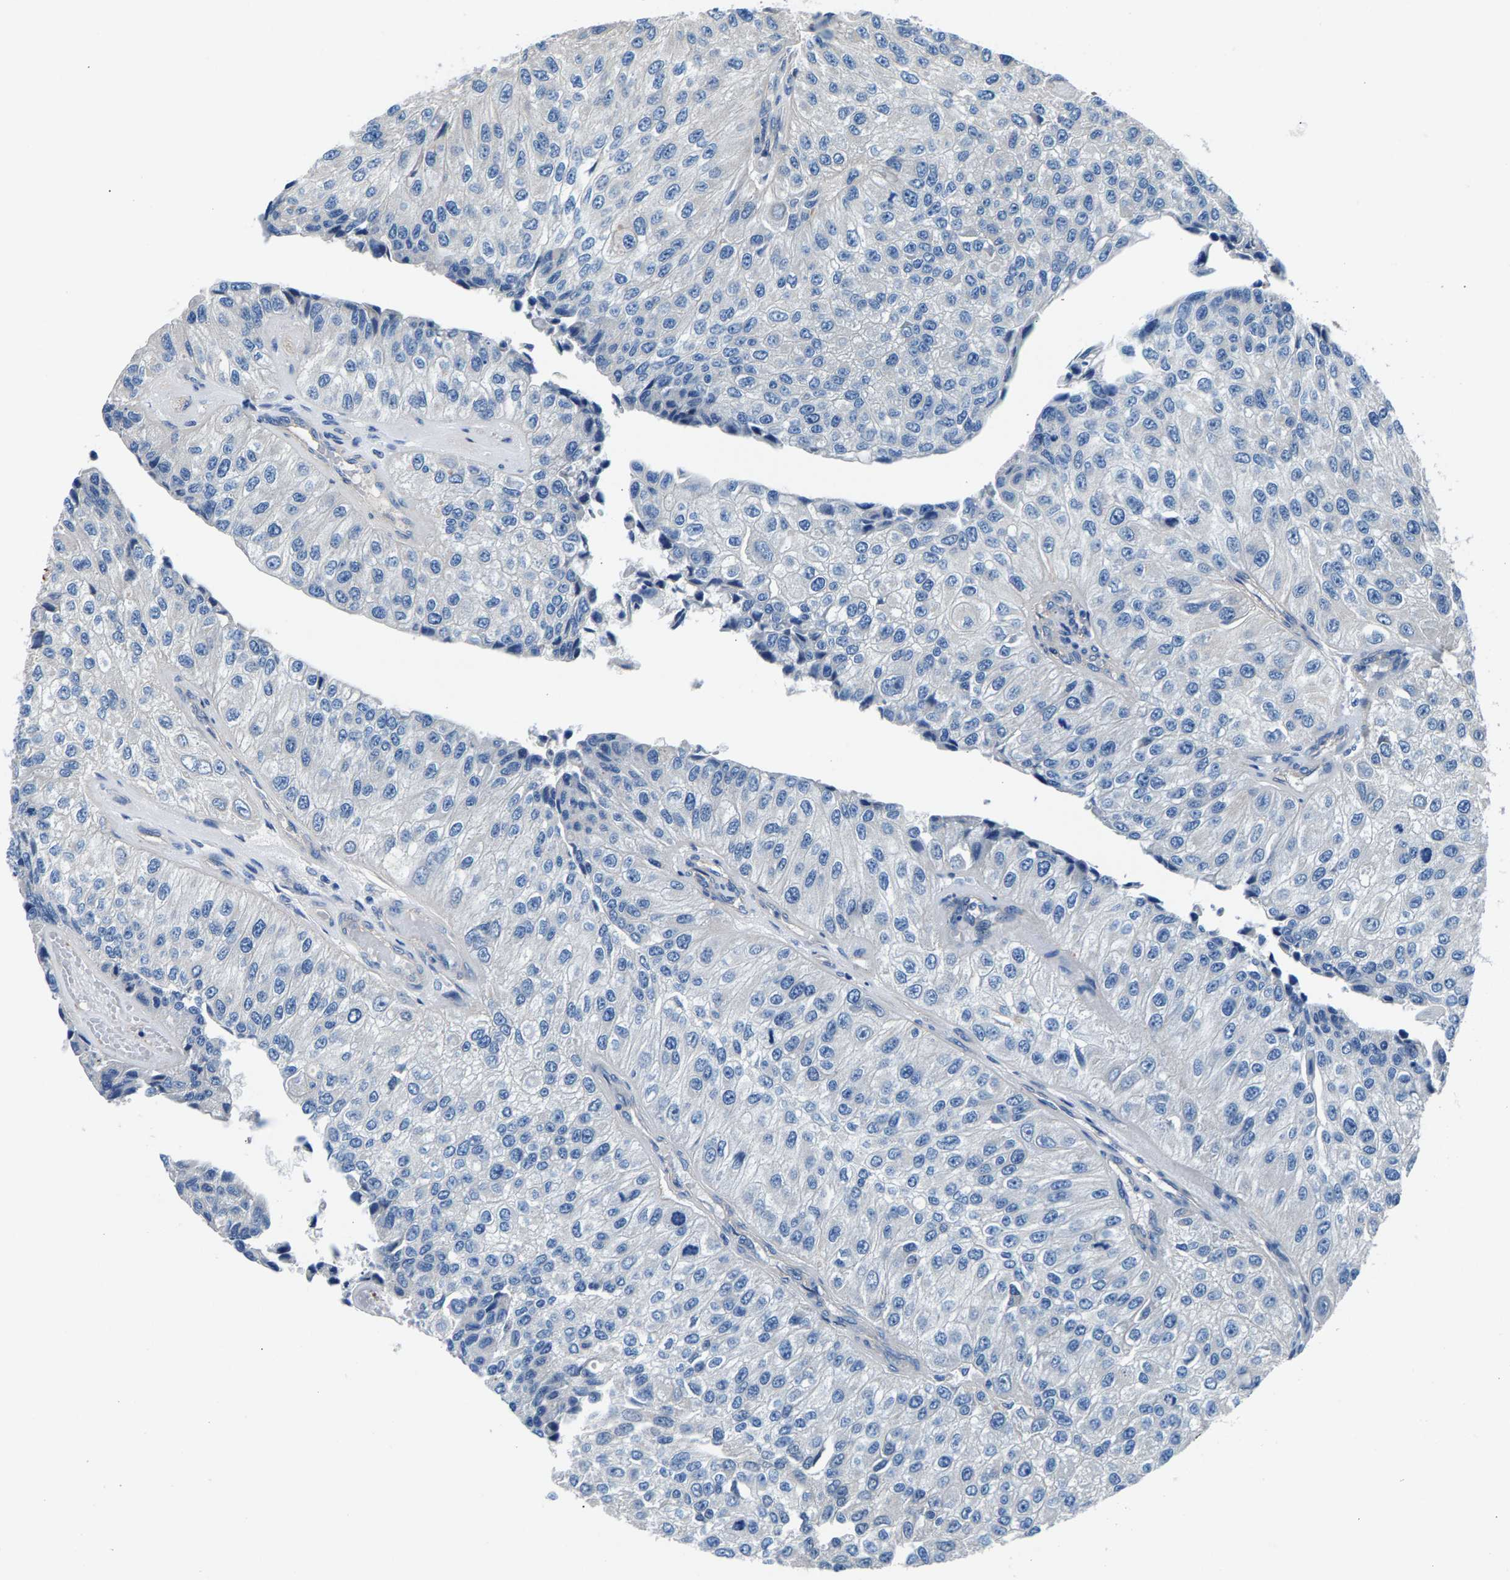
{"staining": {"intensity": "negative", "quantity": "none", "location": "none"}, "tissue": "urothelial cancer", "cell_type": "Tumor cells", "image_type": "cancer", "snomed": [{"axis": "morphology", "description": "Urothelial carcinoma, High grade"}, {"axis": "topography", "description": "Kidney"}, {"axis": "topography", "description": "Urinary bladder"}], "caption": "DAB immunohistochemical staining of human high-grade urothelial carcinoma exhibits no significant staining in tumor cells. (DAB (3,3'-diaminobenzidine) immunohistochemistry (IHC), high magnification).", "gene": "CDRT4", "patient": {"sex": "male", "age": 77}}